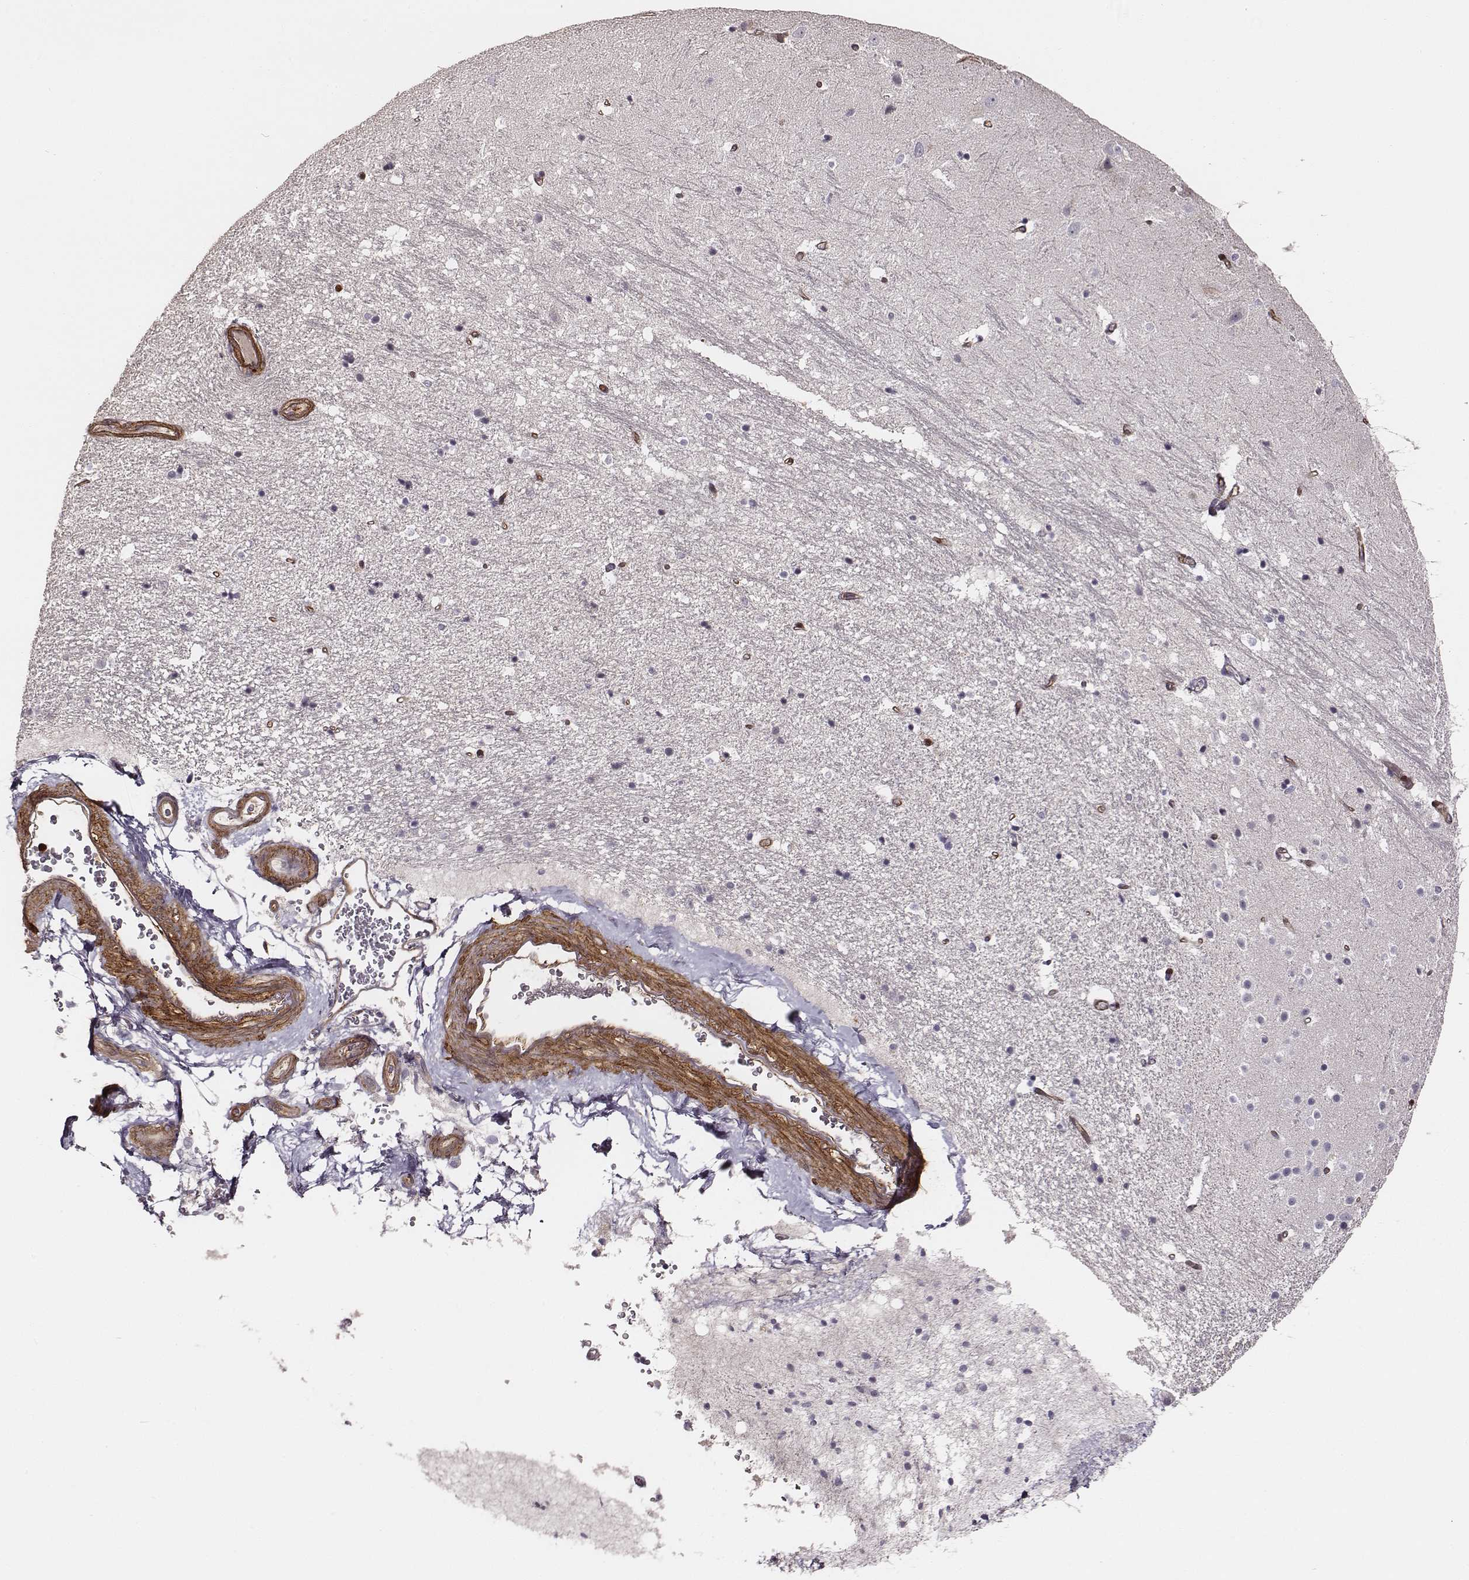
{"staining": {"intensity": "negative", "quantity": "none", "location": "none"}, "tissue": "hippocampus", "cell_type": "Glial cells", "image_type": "normal", "snomed": [{"axis": "morphology", "description": "Normal tissue, NOS"}, {"axis": "topography", "description": "Hippocampus"}], "caption": "Immunohistochemistry (IHC) histopathology image of benign human hippocampus stained for a protein (brown), which reveals no staining in glial cells.", "gene": "ZYX", "patient": {"sex": "male", "age": 44}}